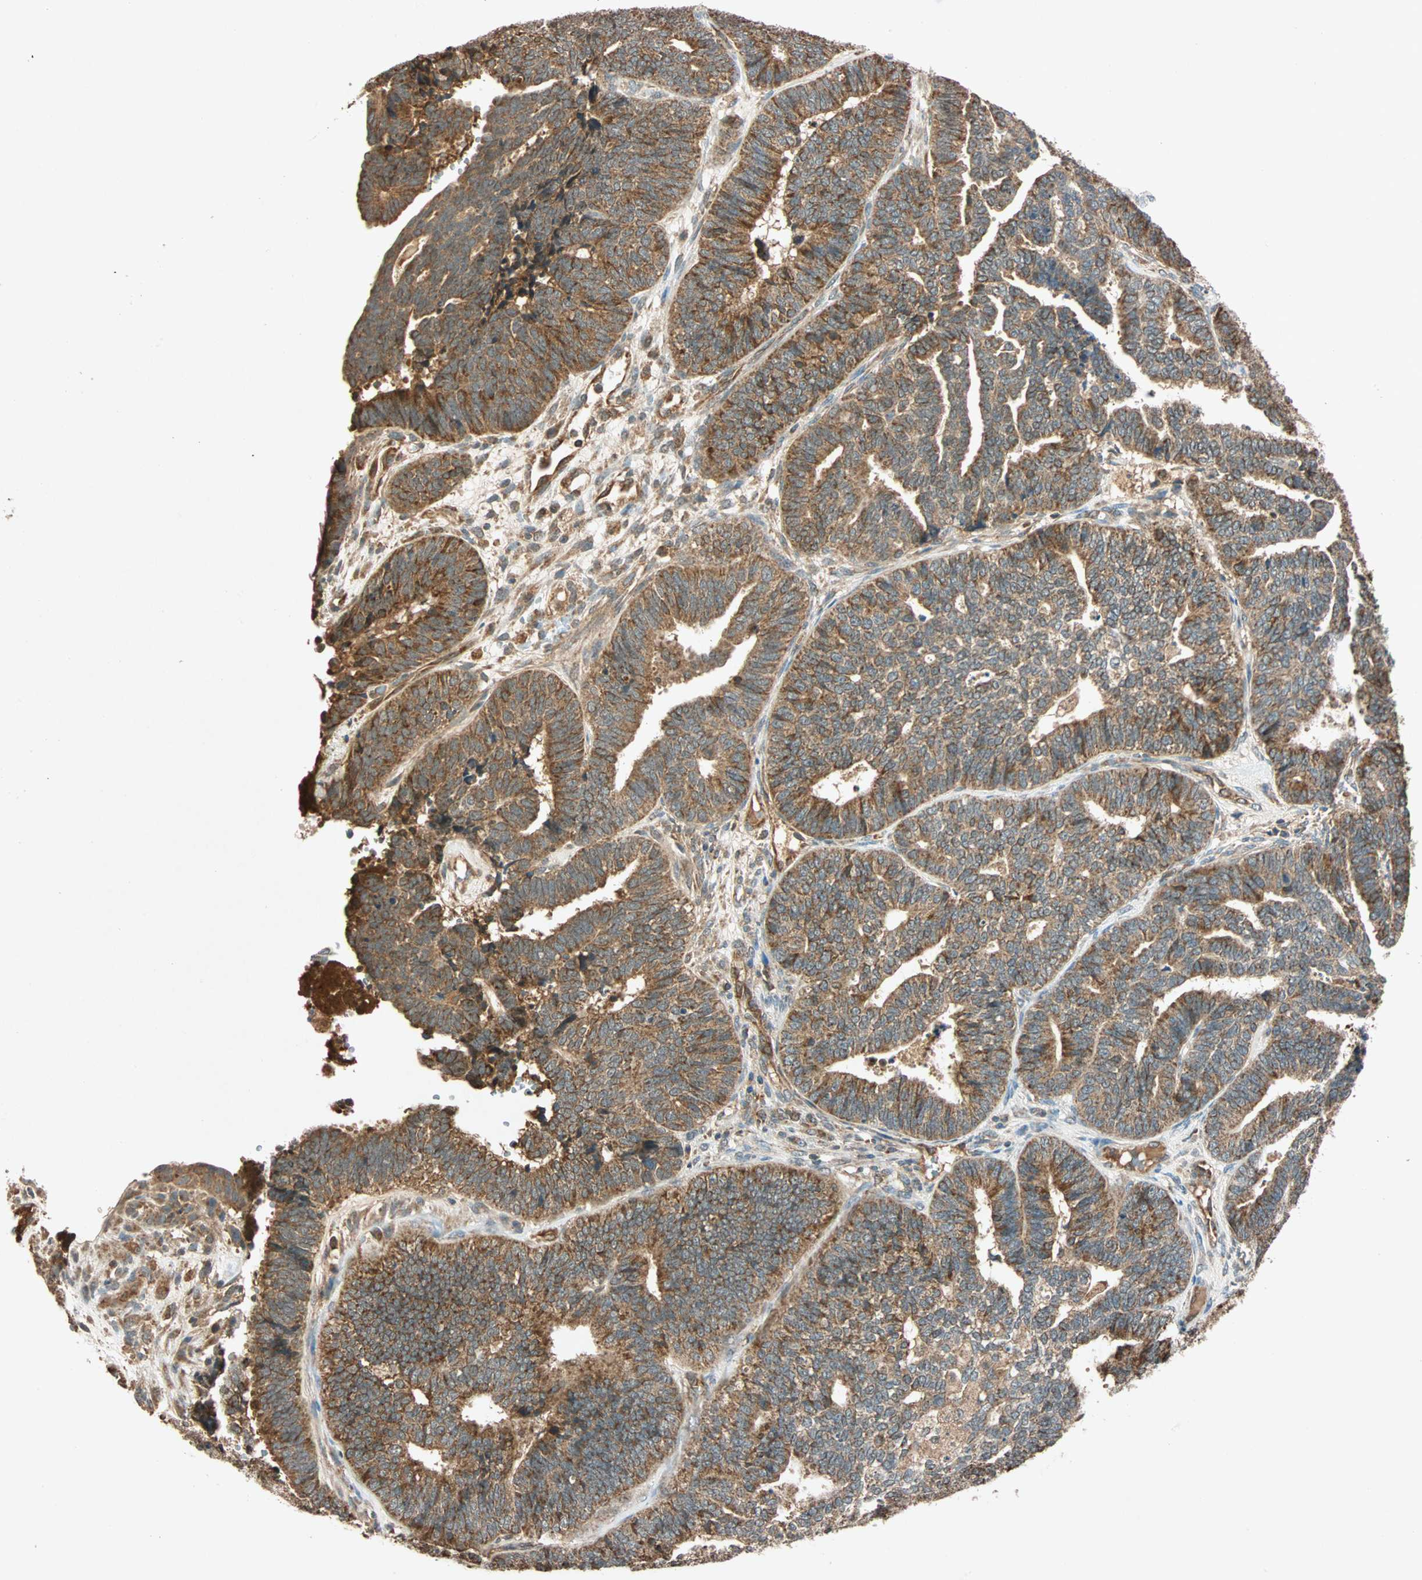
{"staining": {"intensity": "moderate", "quantity": ">75%", "location": "cytoplasmic/membranous"}, "tissue": "endometrial cancer", "cell_type": "Tumor cells", "image_type": "cancer", "snomed": [{"axis": "morphology", "description": "Adenocarcinoma, NOS"}, {"axis": "topography", "description": "Endometrium"}], "caption": "Endometrial adenocarcinoma stained for a protein demonstrates moderate cytoplasmic/membranous positivity in tumor cells.", "gene": "MAPK1", "patient": {"sex": "female", "age": 75}}